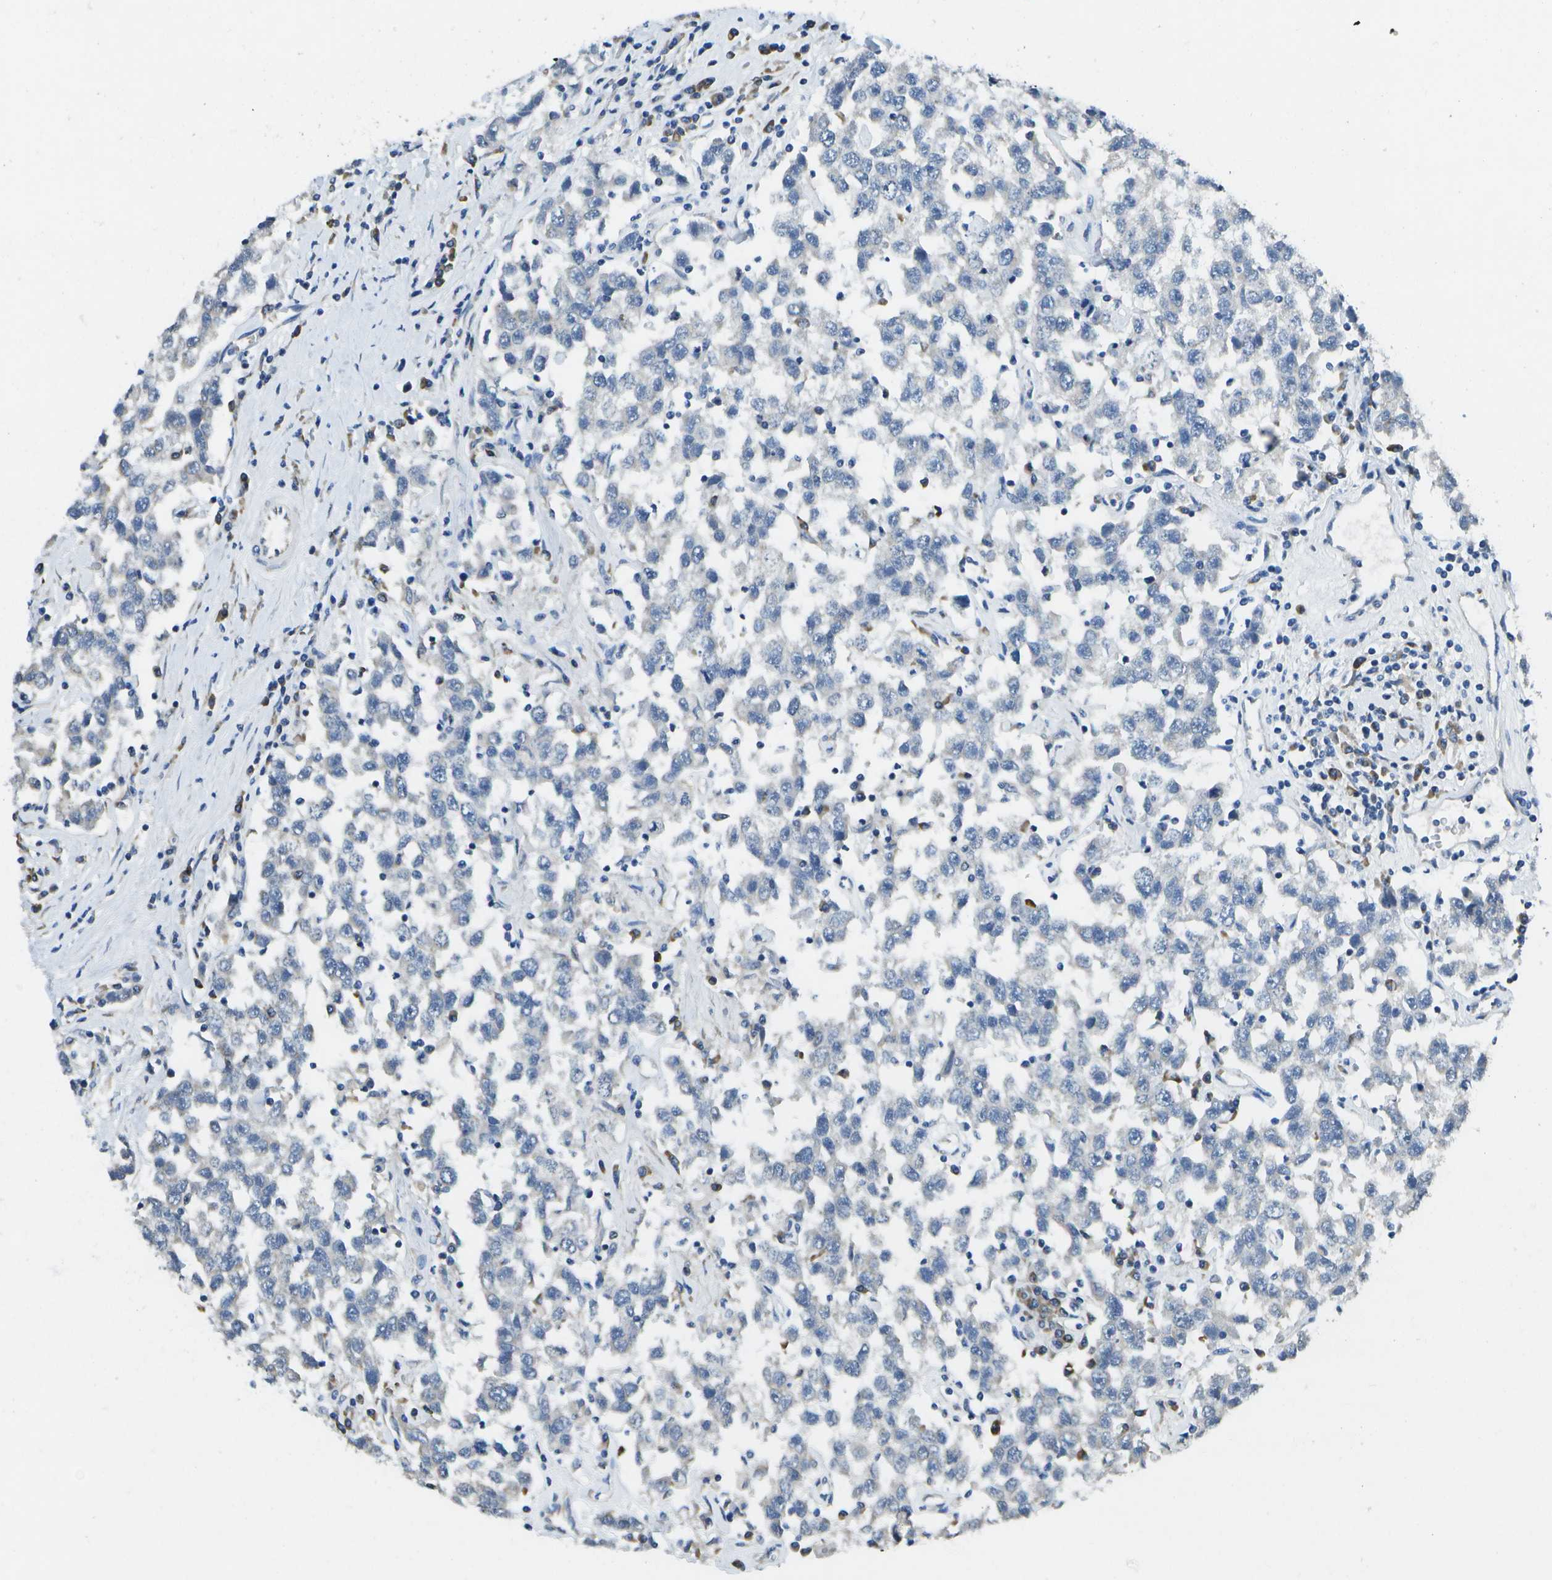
{"staining": {"intensity": "negative", "quantity": "none", "location": "none"}, "tissue": "testis cancer", "cell_type": "Tumor cells", "image_type": "cancer", "snomed": [{"axis": "morphology", "description": "Seminoma, NOS"}, {"axis": "topography", "description": "Testis"}], "caption": "The micrograph demonstrates no staining of tumor cells in testis cancer.", "gene": "DSE", "patient": {"sex": "male", "age": 41}}